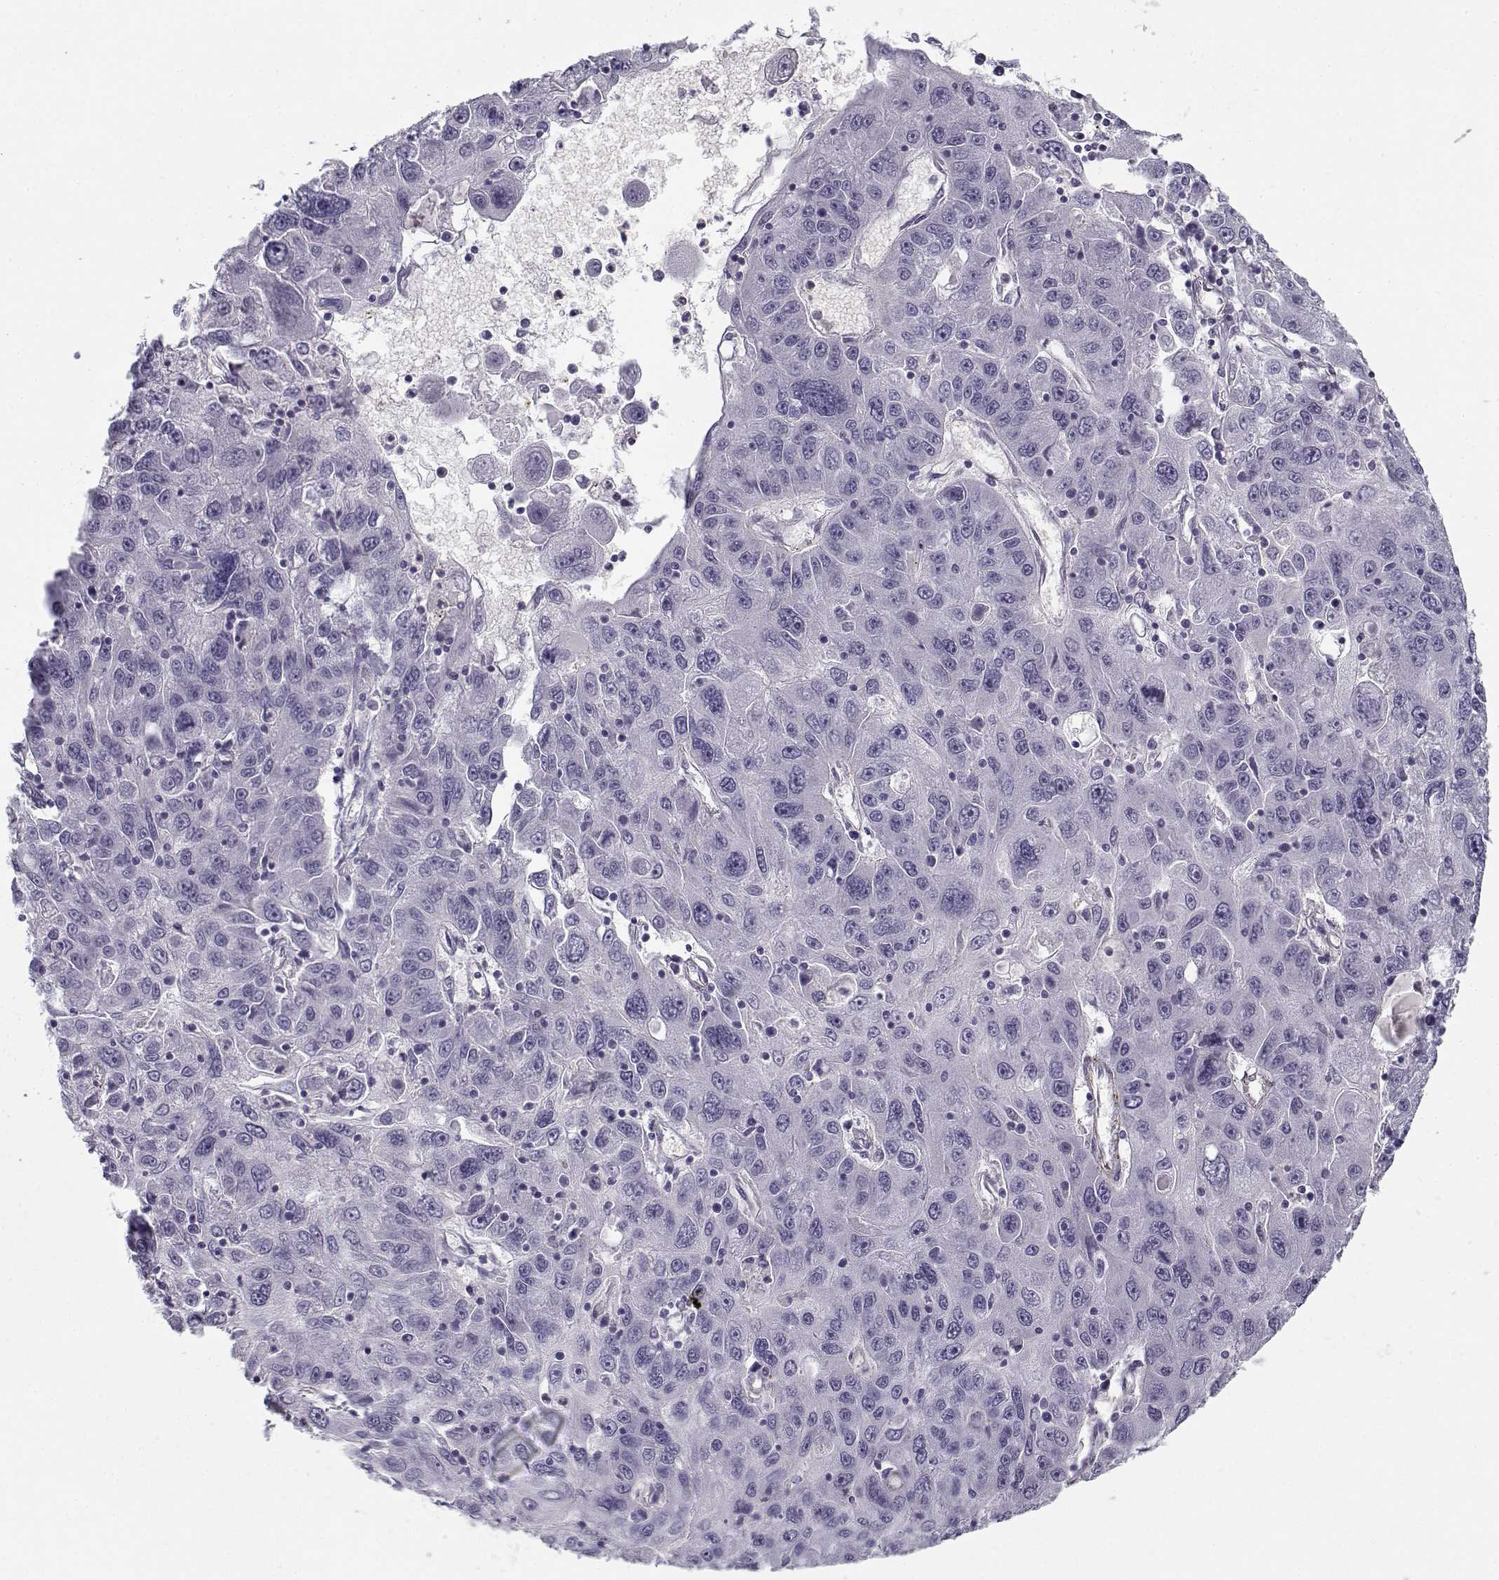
{"staining": {"intensity": "negative", "quantity": "none", "location": "none"}, "tissue": "stomach cancer", "cell_type": "Tumor cells", "image_type": "cancer", "snomed": [{"axis": "morphology", "description": "Adenocarcinoma, NOS"}, {"axis": "topography", "description": "Stomach"}], "caption": "Immunohistochemical staining of stomach cancer (adenocarcinoma) reveals no significant expression in tumor cells.", "gene": "MYO1A", "patient": {"sex": "male", "age": 56}}